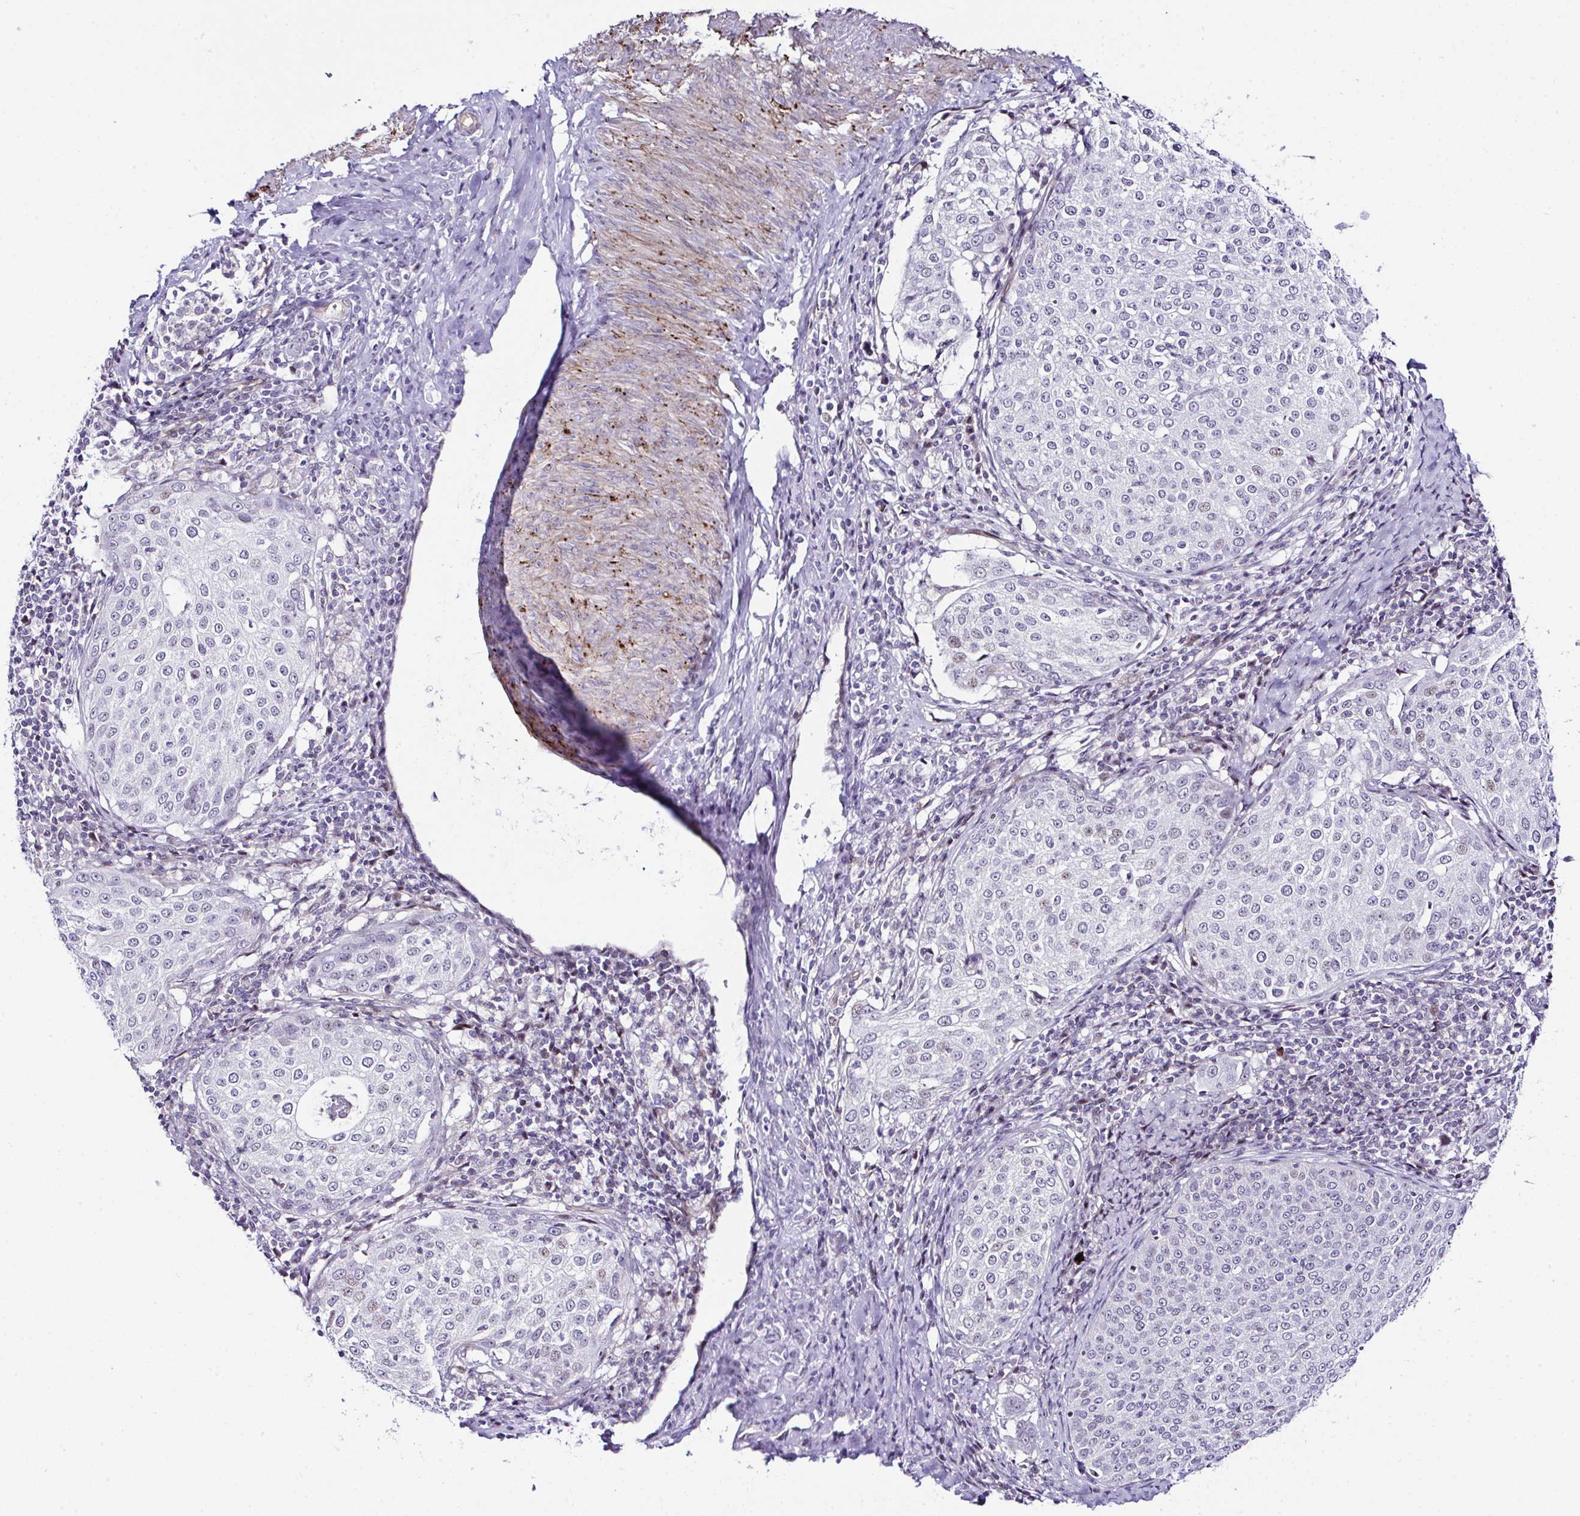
{"staining": {"intensity": "weak", "quantity": "<25%", "location": "nuclear"}, "tissue": "cervical cancer", "cell_type": "Tumor cells", "image_type": "cancer", "snomed": [{"axis": "morphology", "description": "Squamous cell carcinoma, NOS"}, {"axis": "topography", "description": "Cervix"}], "caption": "The histopathology image demonstrates no staining of tumor cells in cervical squamous cell carcinoma. Nuclei are stained in blue.", "gene": "FBXO34", "patient": {"sex": "female", "age": 57}}